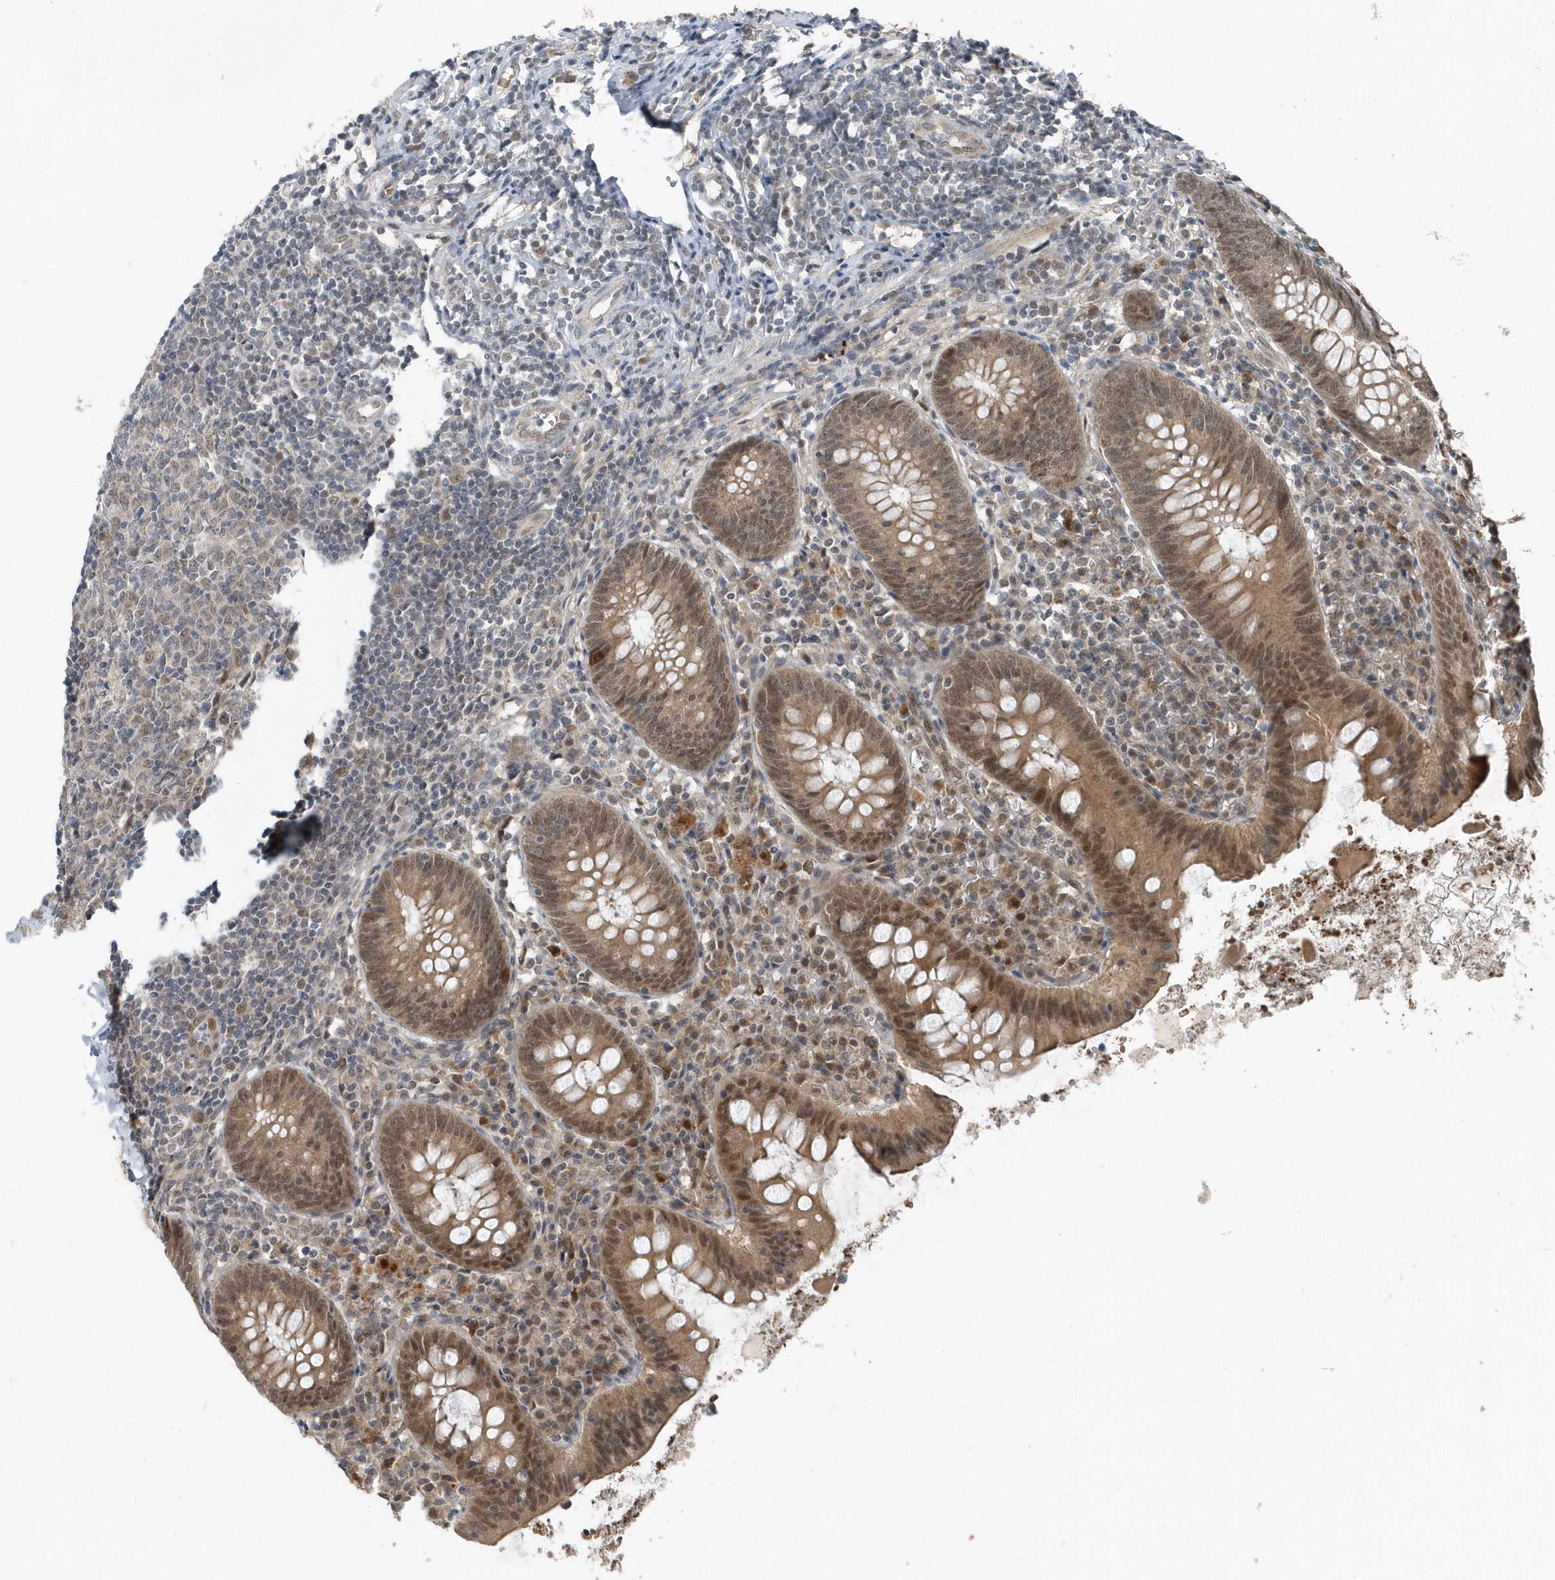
{"staining": {"intensity": "moderate", "quantity": ">75%", "location": "cytoplasmic/membranous,nuclear"}, "tissue": "appendix", "cell_type": "Glandular cells", "image_type": "normal", "snomed": [{"axis": "morphology", "description": "Normal tissue, NOS"}, {"axis": "topography", "description": "Appendix"}], "caption": "The histopathology image reveals staining of normal appendix, revealing moderate cytoplasmic/membranous,nuclear protein expression (brown color) within glandular cells. Nuclei are stained in blue.", "gene": "QTRT2", "patient": {"sex": "female", "age": 54}}